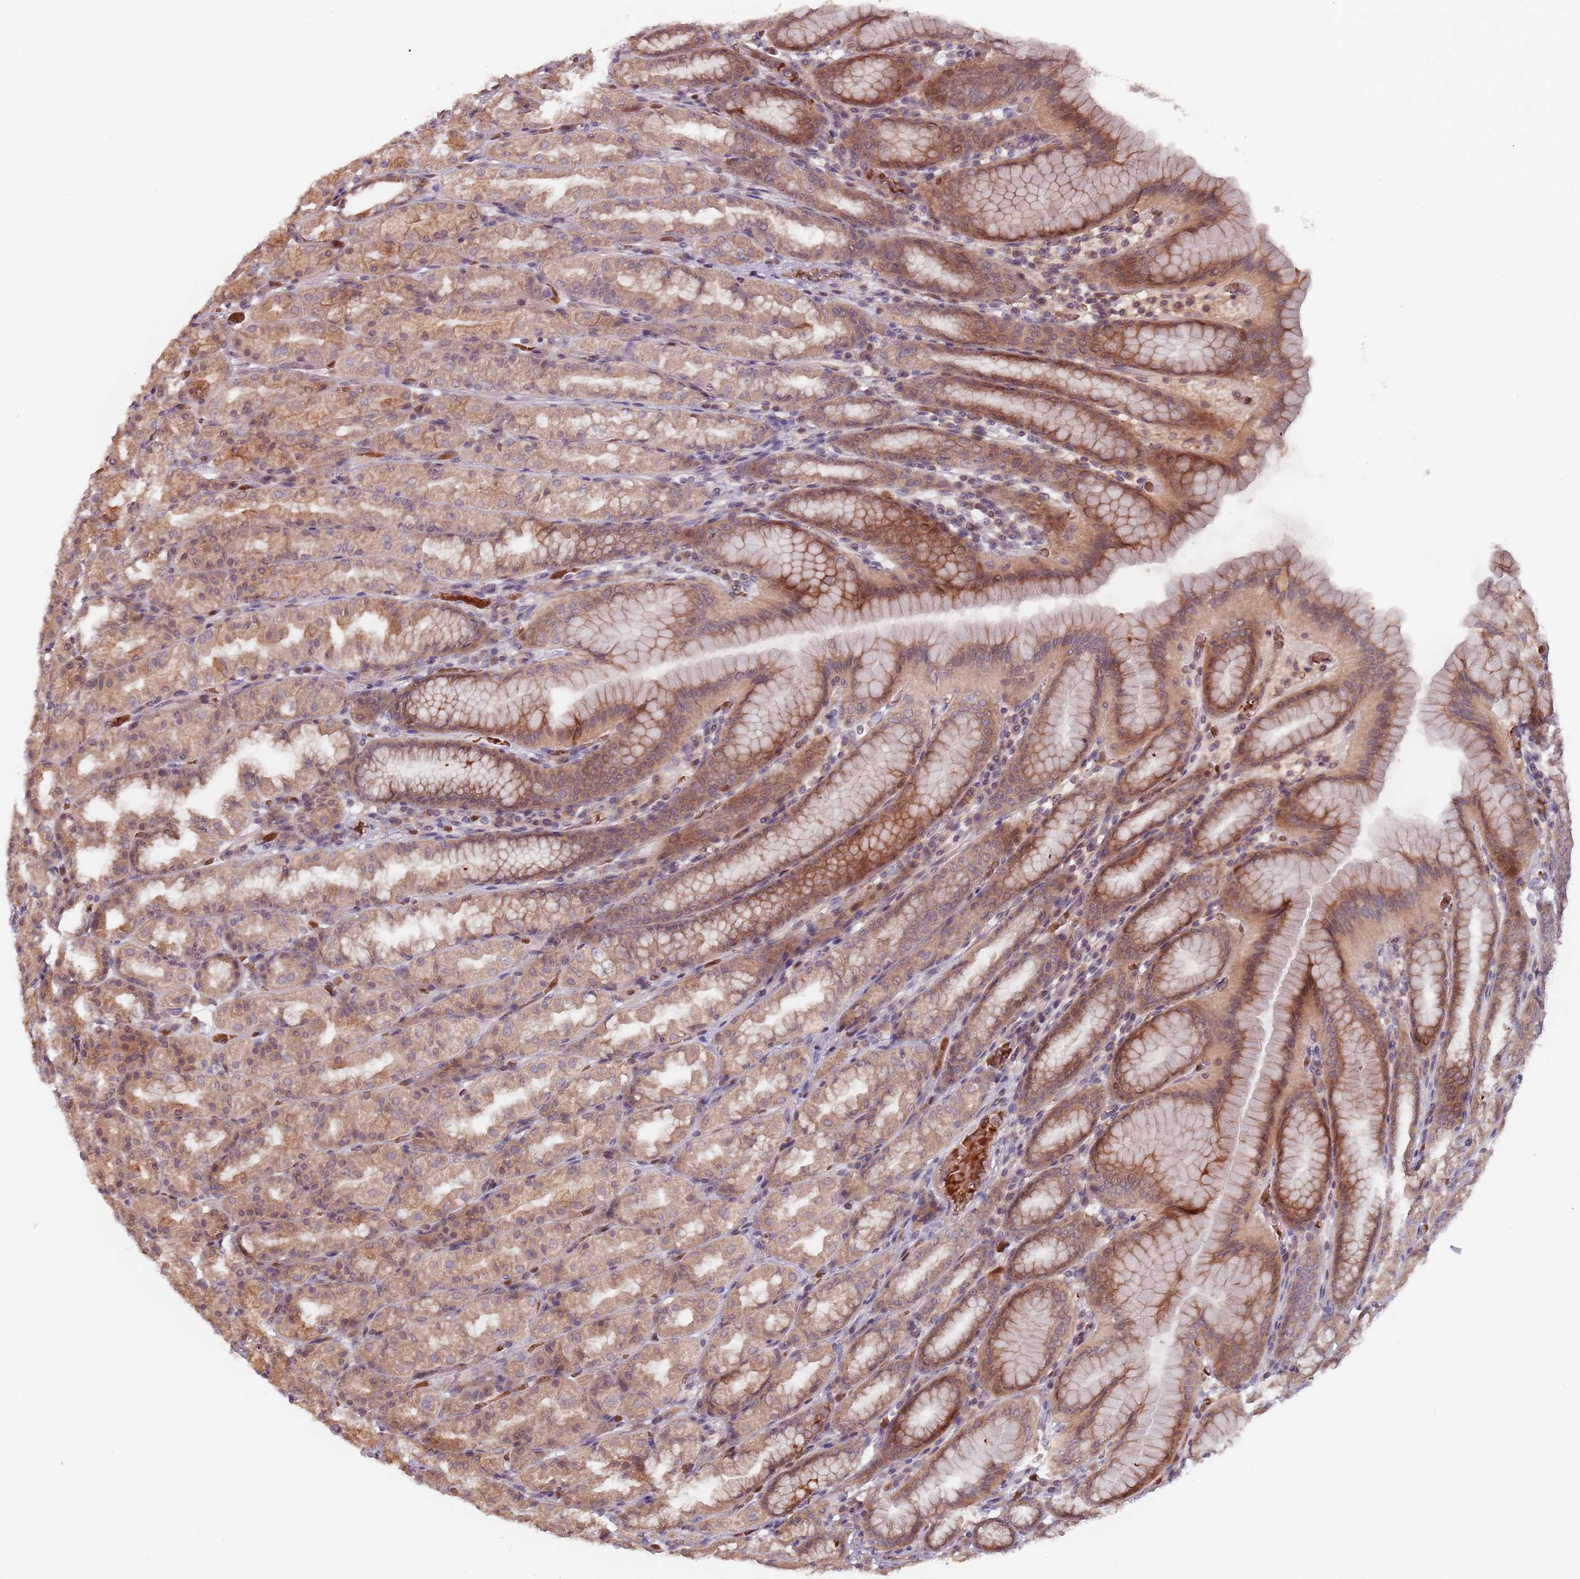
{"staining": {"intensity": "moderate", "quantity": ">75%", "location": "cytoplasmic/membranous,nuclear"}, "tissue": "stomach", "cell_type": "Glandular cells", "image_type": "normal", "snomed": [{"axis": "morphology", "description": "Normal tissue, NOS"}, {"axis": "topography", "description": "Stomach, upper"}], "caption": "This is a micrograph of immunohistochemistry staining of normal stomach, which shows moderate staining in the cytoplasmic/membranous,nuclear of glandular cells.", "gene": "GPR180", "patient": {"sex": "male", "age": 68}}